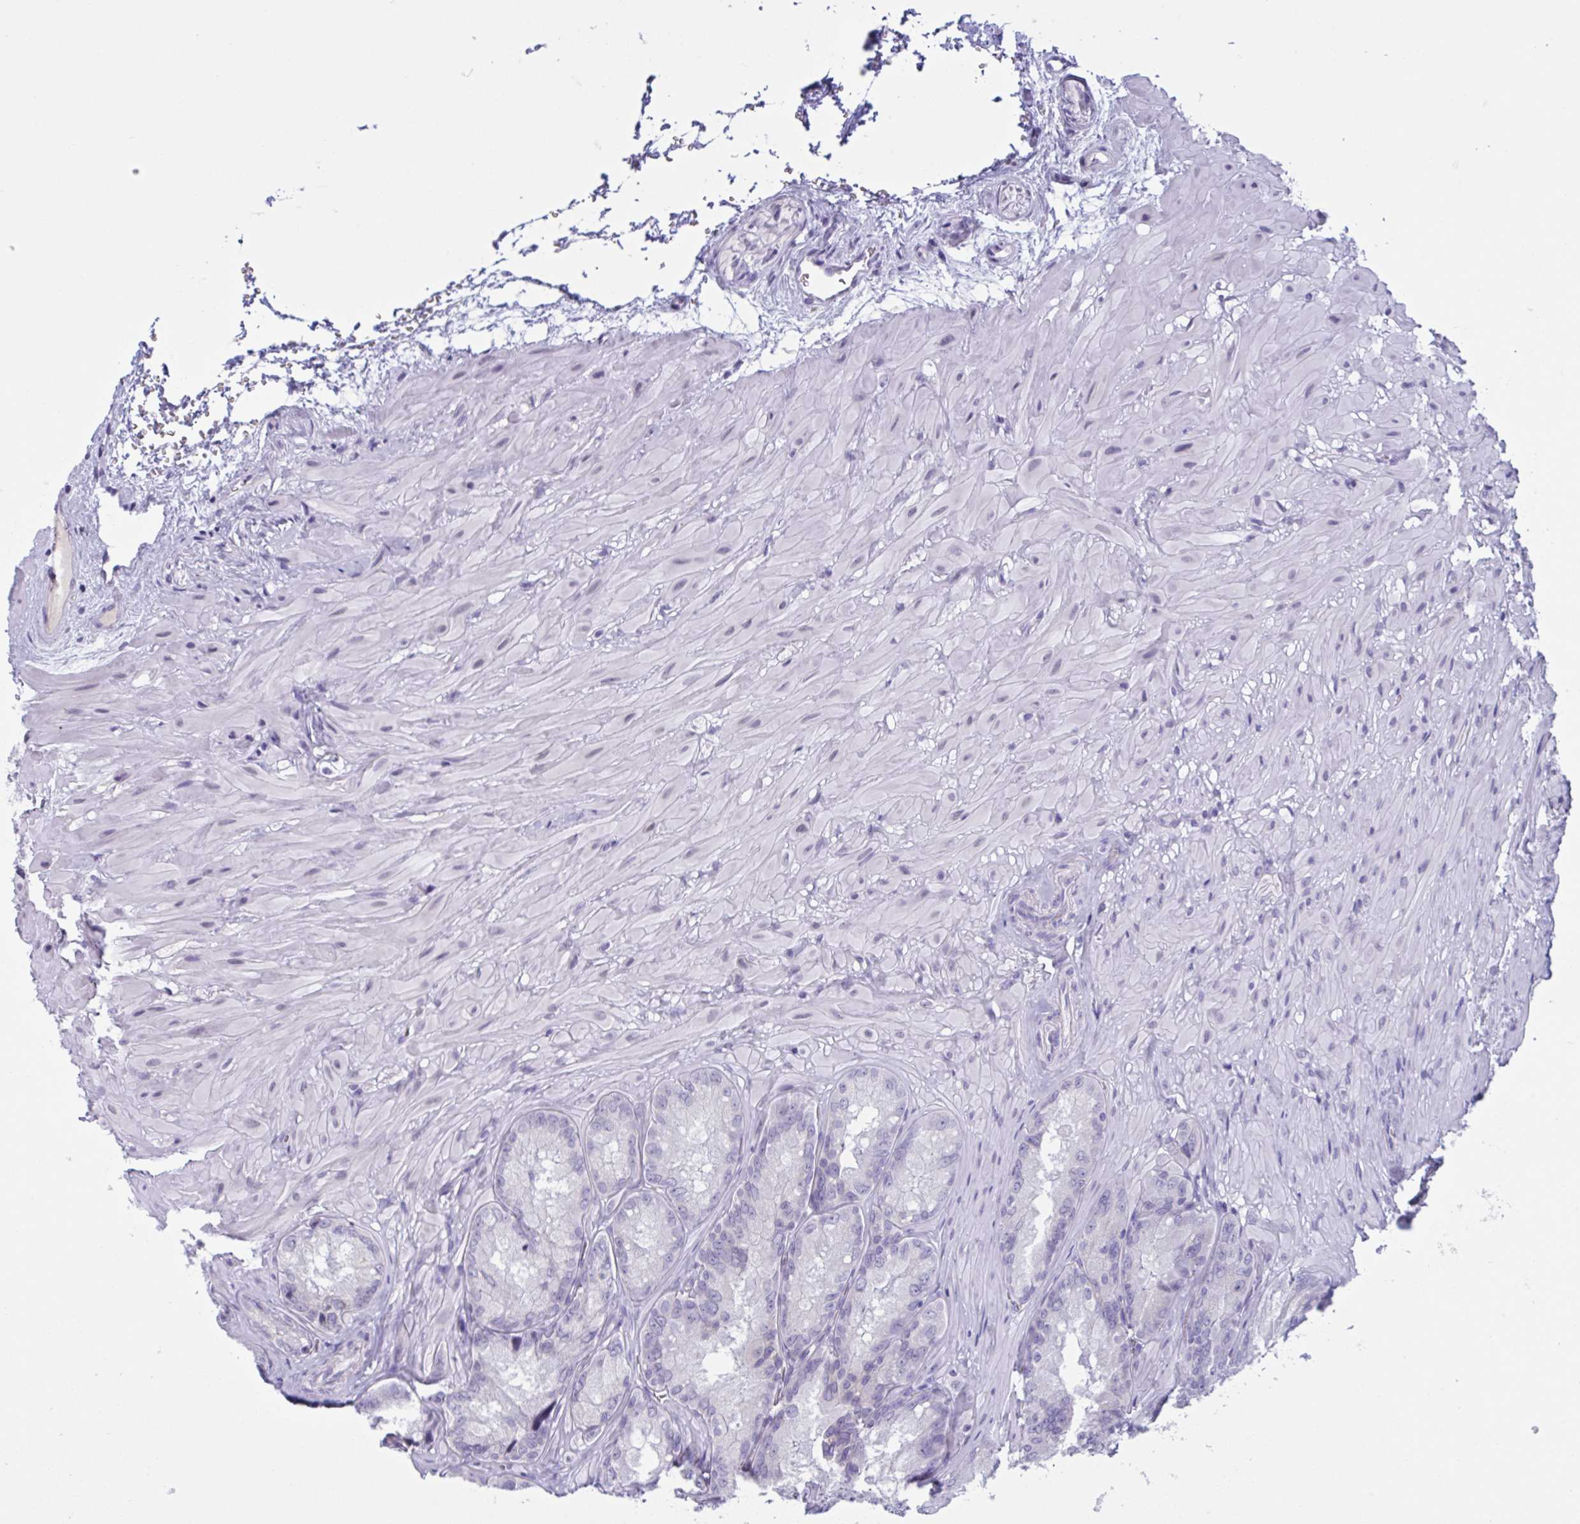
{"staining": {"intensity": "negative", "quantity": "none", "location": "none"}, "tissue": "seminal vesicle", "cell_type": "Glandular cells", "image_type": "normal", "snomed": [{"axis": "morphology", "description": "Normal tissue, NOS"}, {"axis": "topography", "description": "Seminal veicle"}], "caption": "This image is of unremarkable seminal vesicle stained with immunohistochemistry (IHC) to label a protein in brown with the nuclei are counter-stained blue. There is no expression in glandular cells.", "gene": "WNT9B", "patient": {"sex": "male", "age": 47}}